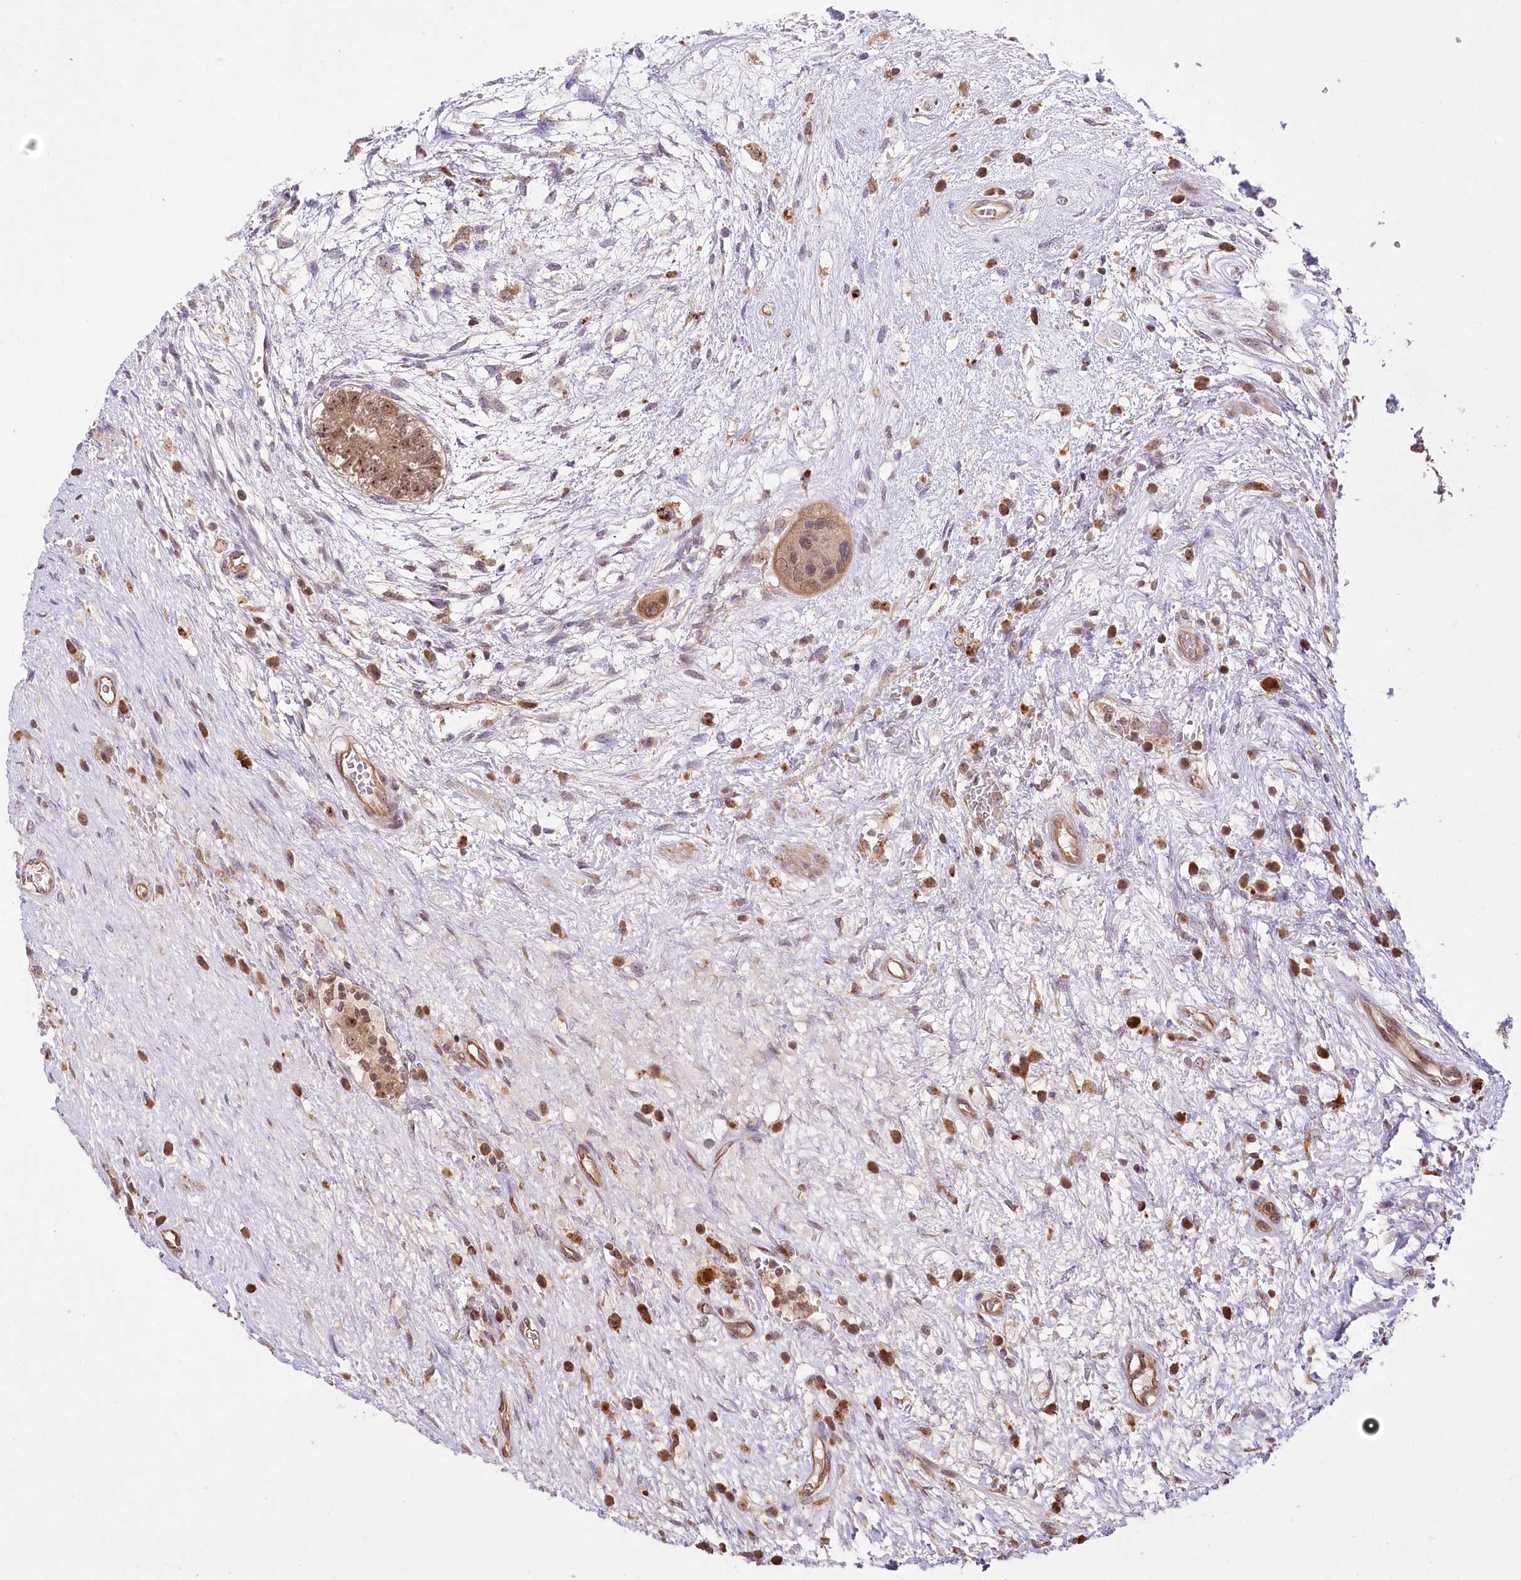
{"staining": {"intensity": "moderate", "quantity": ">75%", "location": "cytoplasmic/membranous,nuclear"}, "tissue": "testis cancer", "cell_type": "Tumor cells", "image_type": "cancer", "snomed": [{"axis": "morphology", "description": "Carcinoma, Embryonal, NOS"}, {"axis": "topography", "description": "Testis"}], "caption": "IHC (DAB (3,3'-diaminobenzidine)) staining of testis cancer (embryonal carcinoma) shows moderate cytoplasmic/membranous and nuclear protein expression in approximately >75% of tumor cells.", "gene": "SERGEF", "patient": {"sex": "male", "age": 26}}